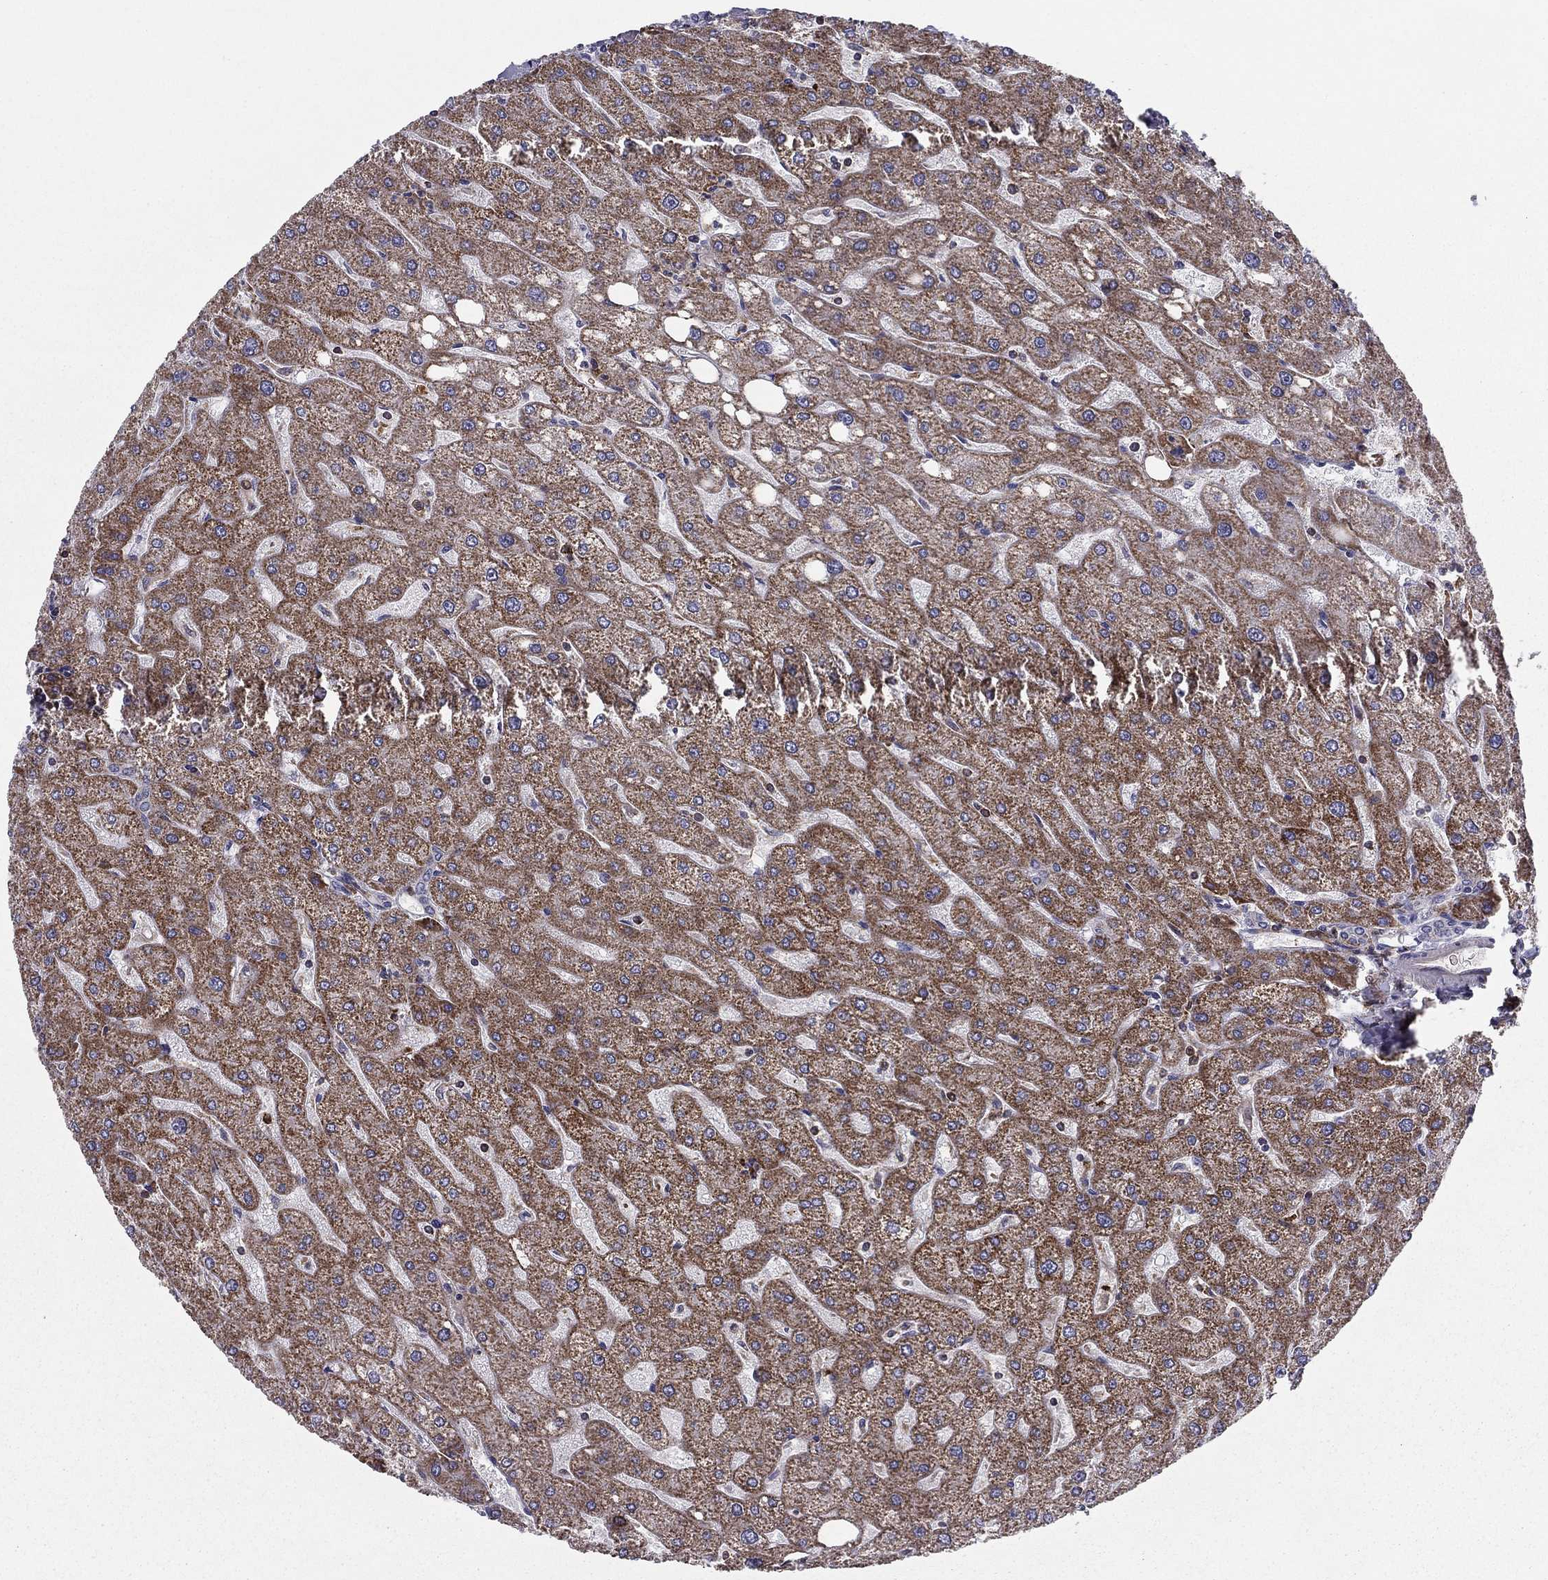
{"staining": {"intensity": "weak", "quantity": "<25%", "location": "cytoplasmic/membranous"}, "tissue": "liver", "cell_type": "Cholangiocytes", "image_type": "normal", "snomed": [{"axis": "morphology", "description": "Normal tissue, NOS"}, {"axis": "topography", "description": "Liver"}], "caption": "An IHC micrograph of benign liver is shown. There is no staining in cholangiocytes of liver. (DAB immunohistochemistry (IHC) with hematoxylin counter stain).", "gene": "ALG6", "patient": {"sex": "male", "age": 67}}